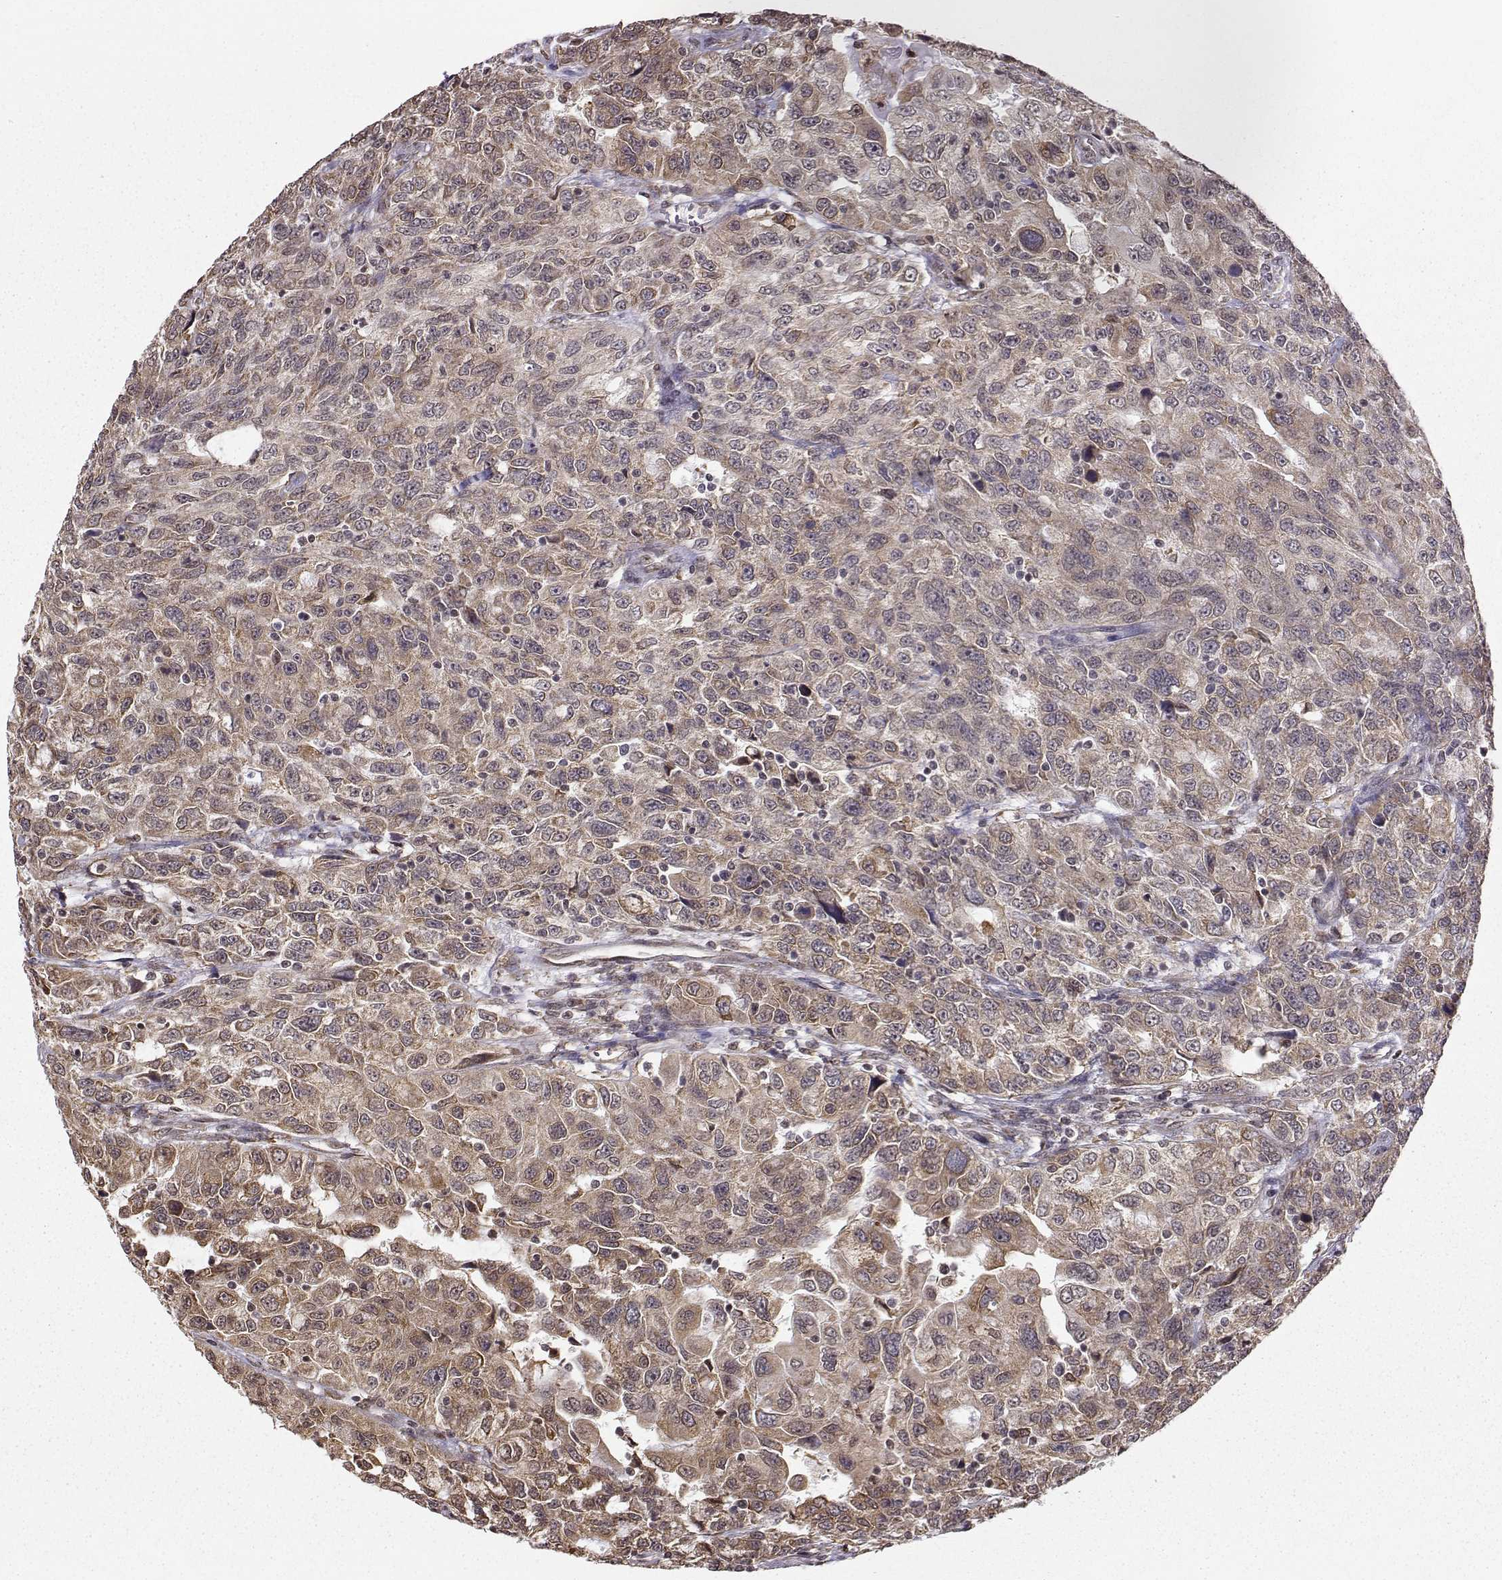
{"staining": {"intensity": "weak", "quantity": ">75%", "location": "cytoplasmic/membranous"}, "tissue": "urothelial cancer", "cell_type": "Tumor cells", "image_type": "cancer", "snomed": [{"axis": "morphology", "description": "Urothelial carcinoma, NOS"}, {"axis": "morphology", "description": "Urothelial carcinoma, High grade"}, {"axis": "topography", "description": "Urinary bladder"}], "caption": "High-power microscopy captured an immunohistochemistry (IHC) micrograph of urothelial cancer, revealing weak cytoplasmic/membranous staining in about >75% of tumor cells.", "gene": "EZH1", "patient": {"sex": "female", "age": 73}}